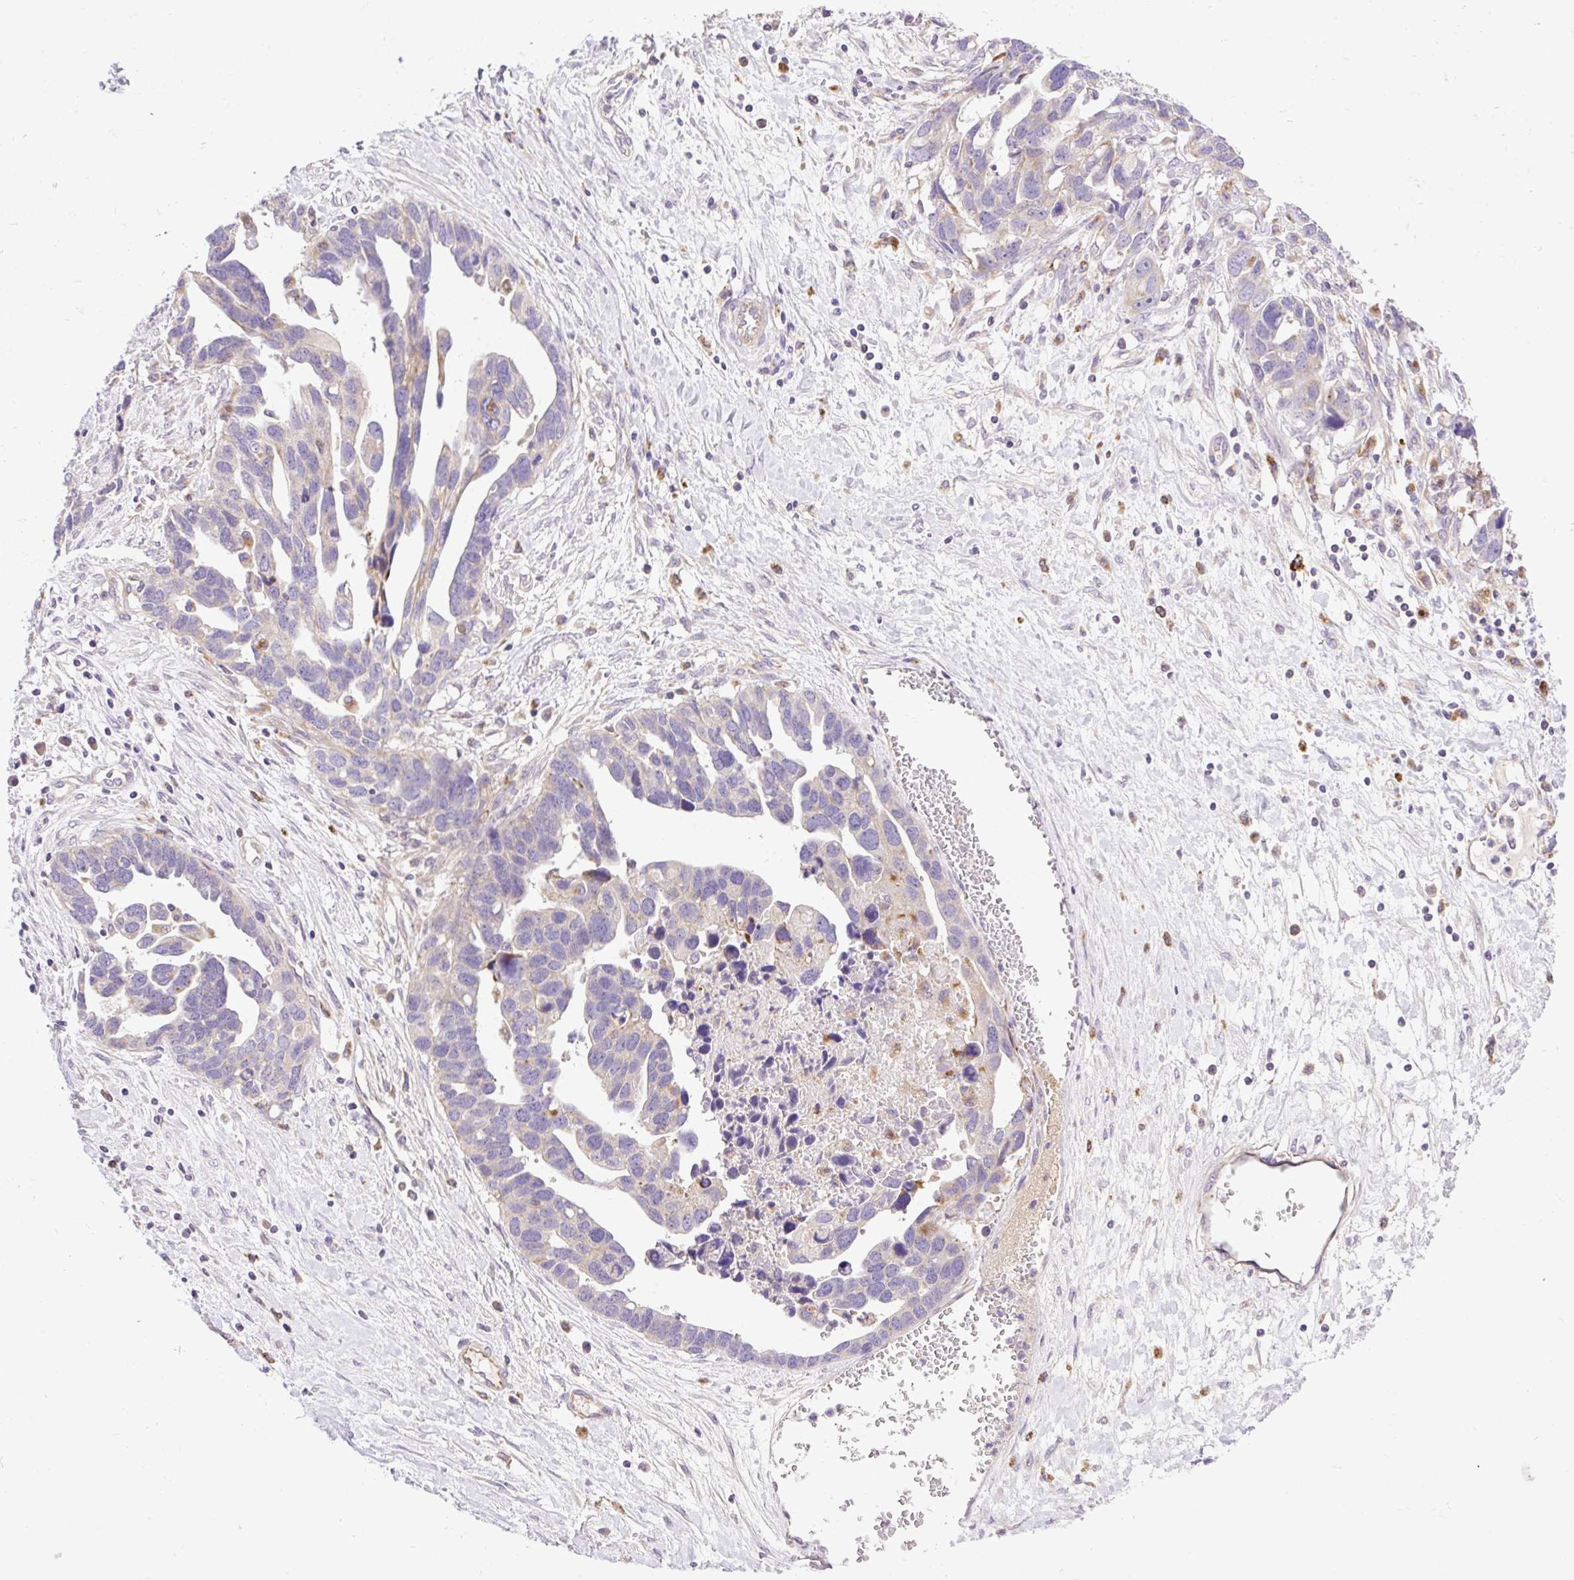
{"staining": {"intensity": "negative", "quantity": "none", "location": "none"}, "tissue": "ovarian cancer", "cell_type": "Tumor cells", "image_type": "cancer", "snomed": [{"axis": "morphology", "description": "Cystadenocarcinoma, serous, NOS"}, {"axis": "topography", "description": "Ovary"}], "caption": "Immunohistochemistry micrograph of serous cystadenocarcinoma (ovarian) stained for a protein (brown), which demonstrates no staining in tumor cells. Nuclei are stained in blue.", "gene": "HEXB", "patient": {"sex": "female", "age": 54}}